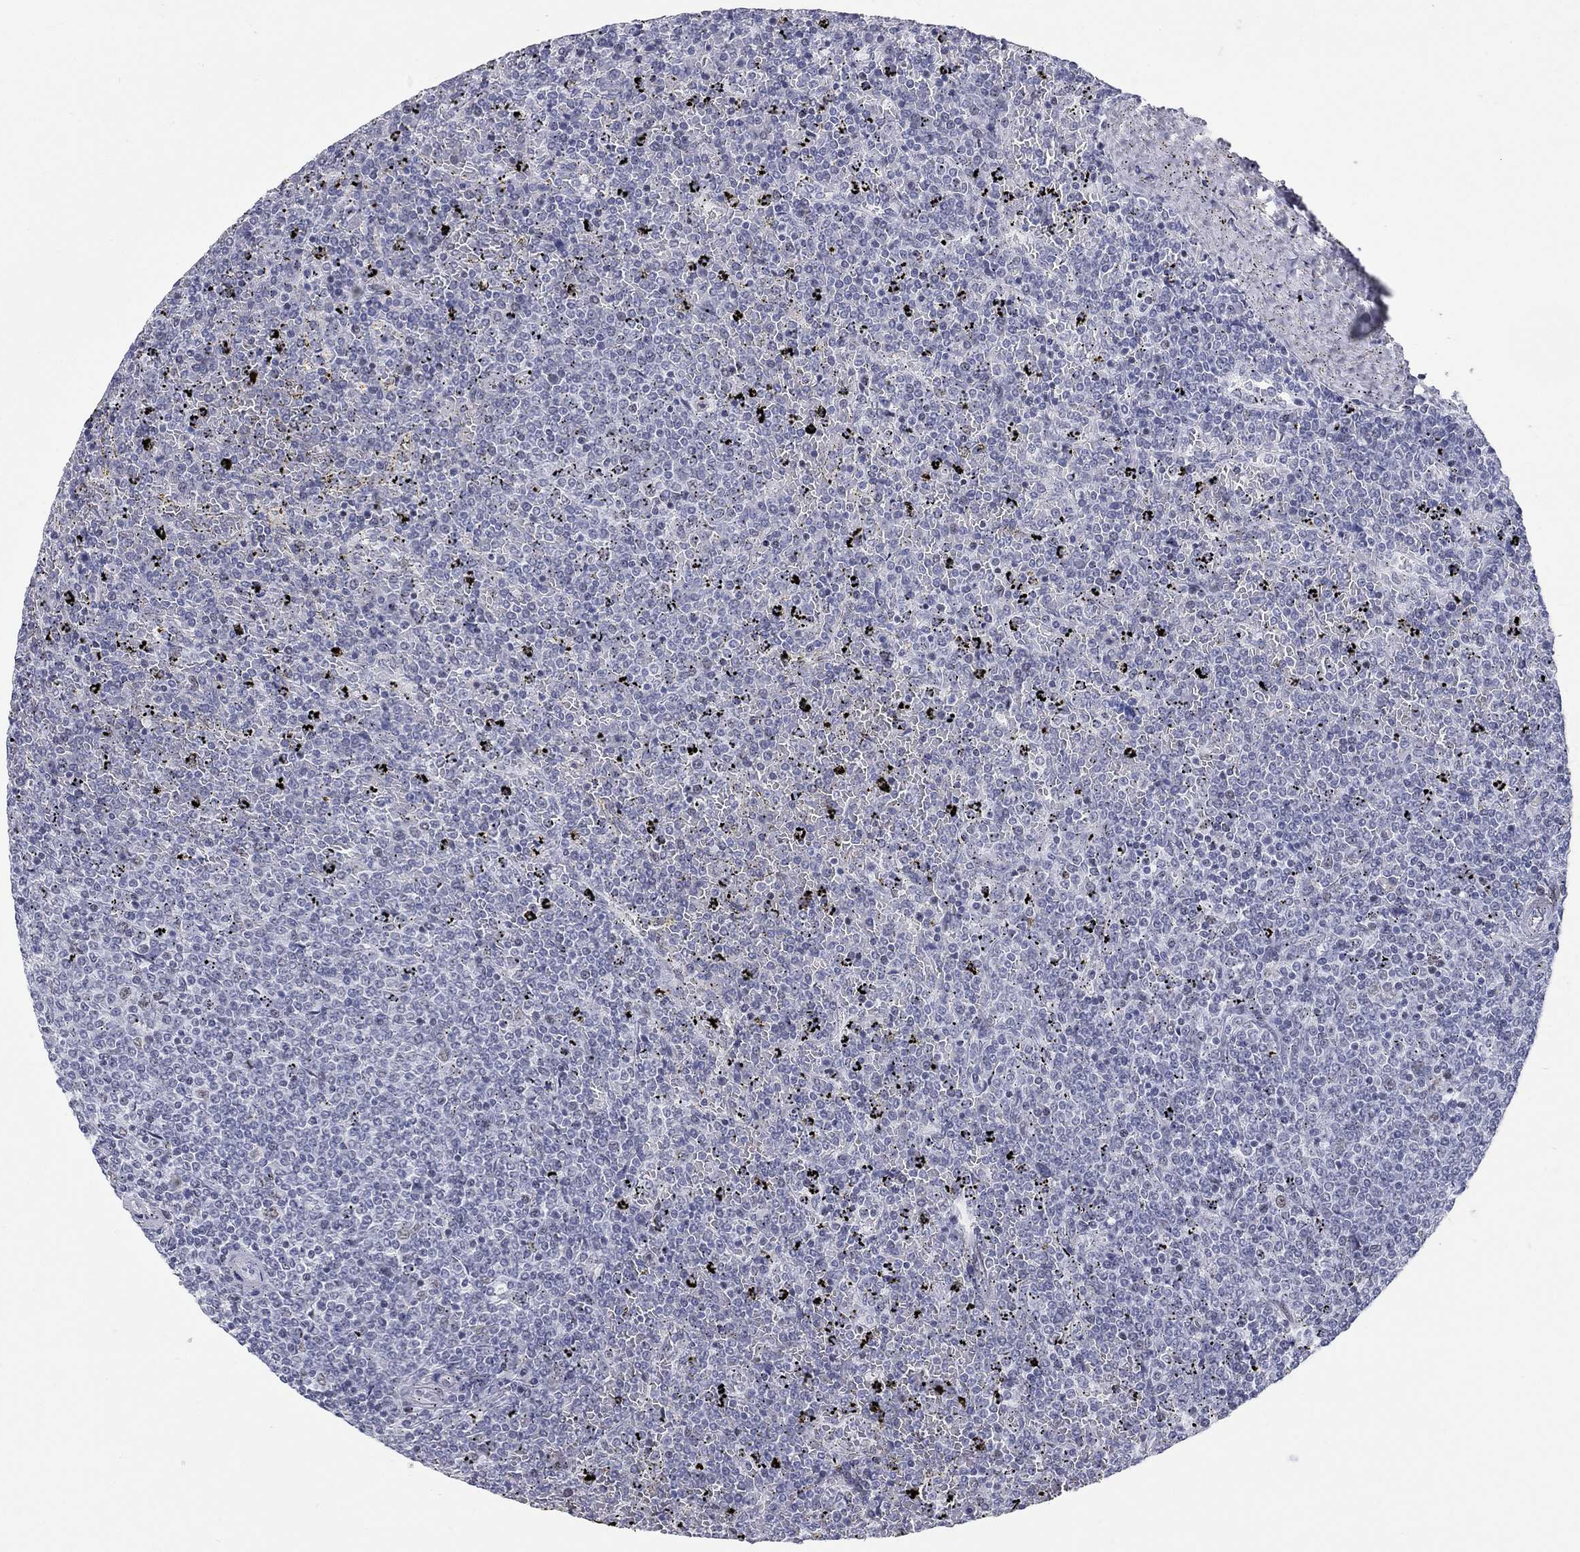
{"staining": {"intensity": "negative", "quantity": "none", "location": "none"}, "tissue": "lymphoma", "cell_type": "Tumor cells", "image_type": "cancer", "snomed": [{"axis": "morphology", "description": "Malignant lymphoma, non-Hodgkin's type, Low grade"}, {"axis": "topography", "description": "Spleen"}], "caption": "Immunohistochemistry (IHC) of human lymphoma exhibits no positivity in tumor cells.", "gene": "ASF1B", "patient": {"sex": "female", "age": 77}}